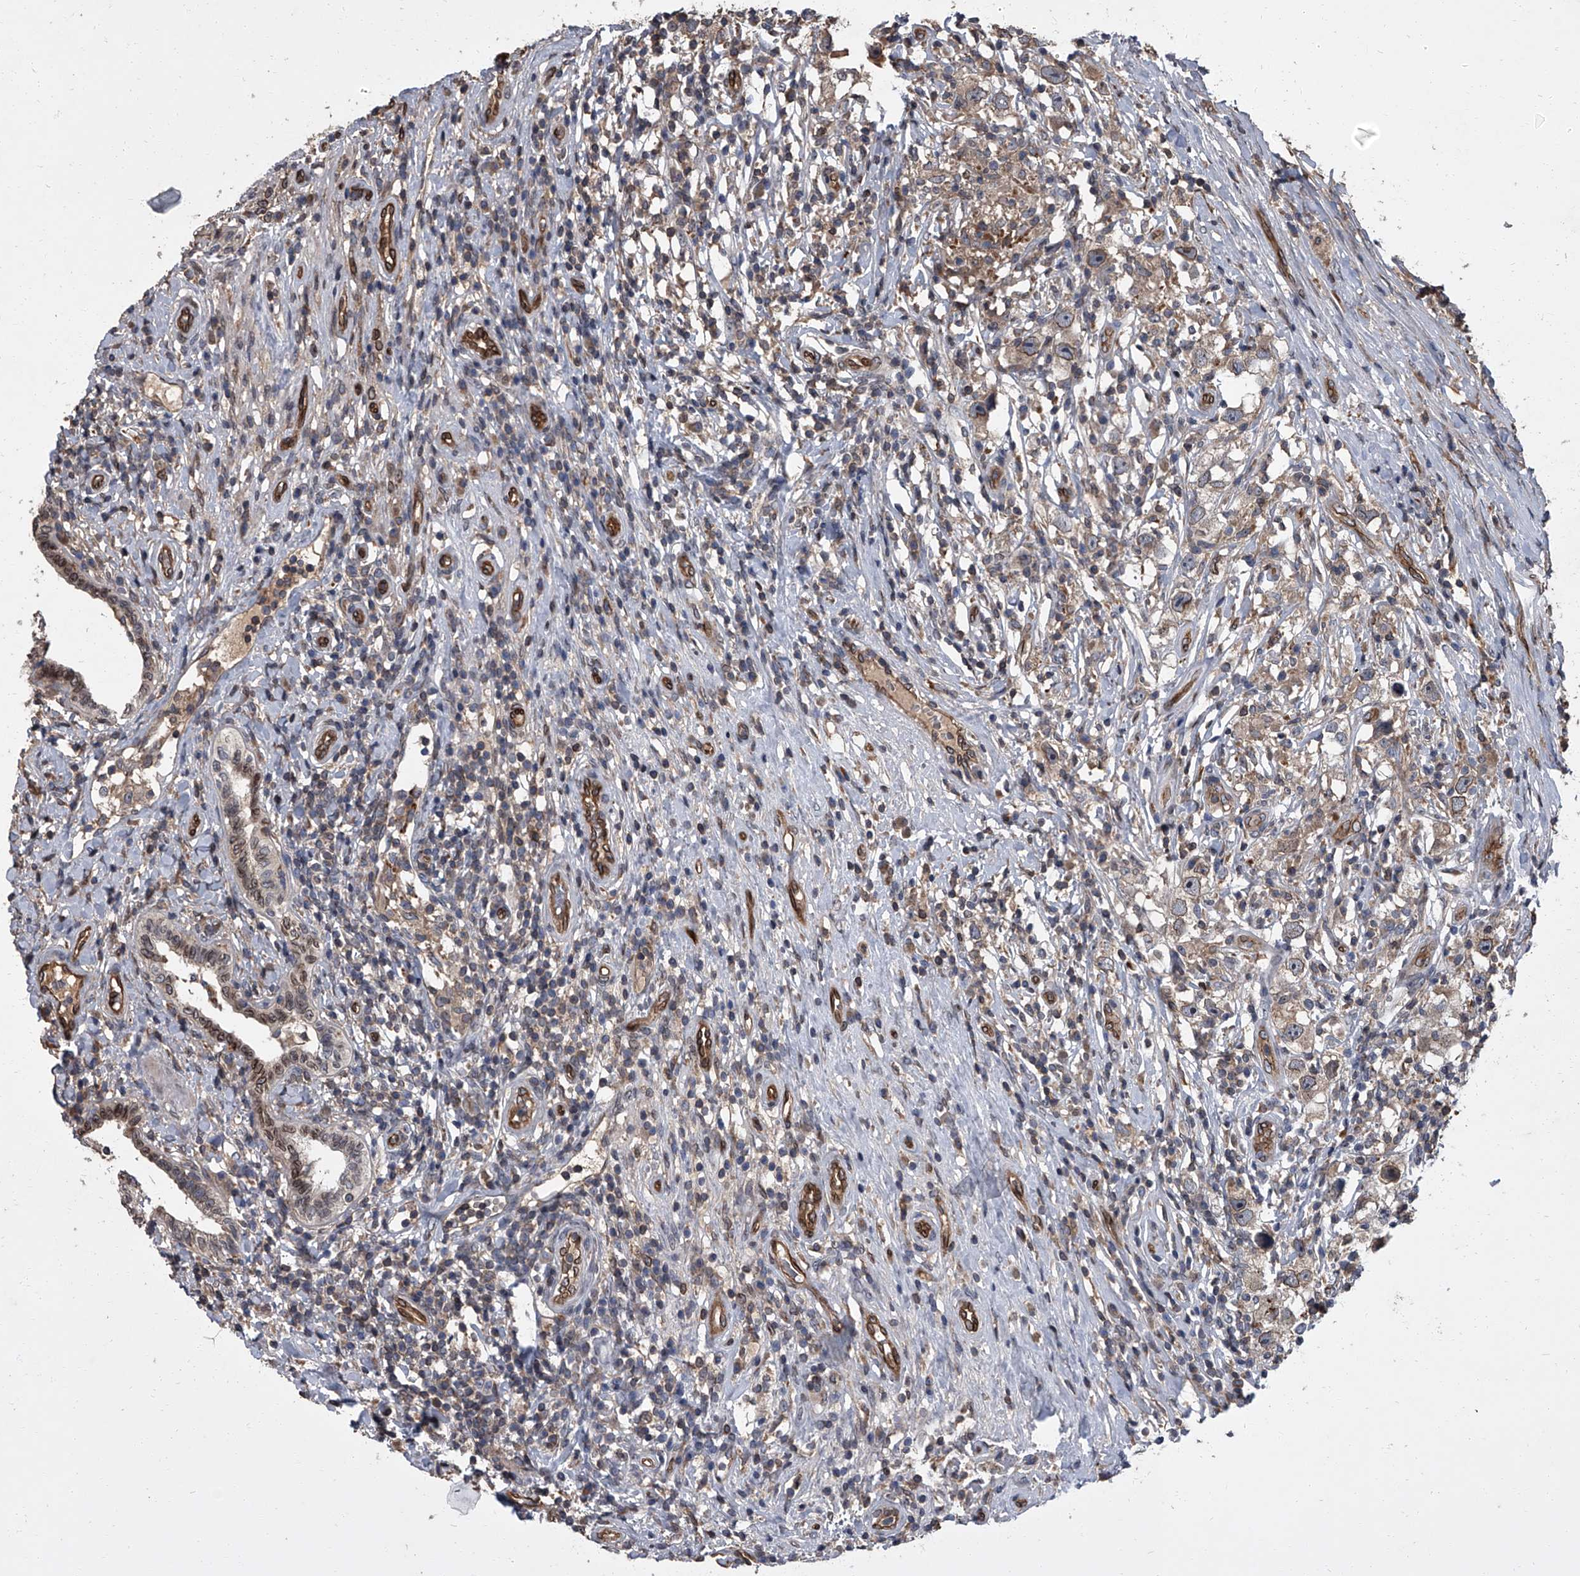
{"staining": {"intensity": "weak", "quantity": ">75%", "location": "cytoplasmic/membranous,nuclear"}, "tissue": "testis cancer", "cell_type": "Tumor cells", "image_type": "cancer", "snomed": [{"axis": "morphology", "description": "Seminoma, NOS"}, {"axis": "topography", "description": "Testis"}], "caption": "An IHC image of neoplastic tissue is shown. Protein staining in brown shows weak cytoplasmic/membranous and nuclear positivity in testis cancer within tumor cells. (IHC, brightfield microscopy, high magnification).", "gene": "LRRC8C", "patient": {"sex": "male", "age": 49}}